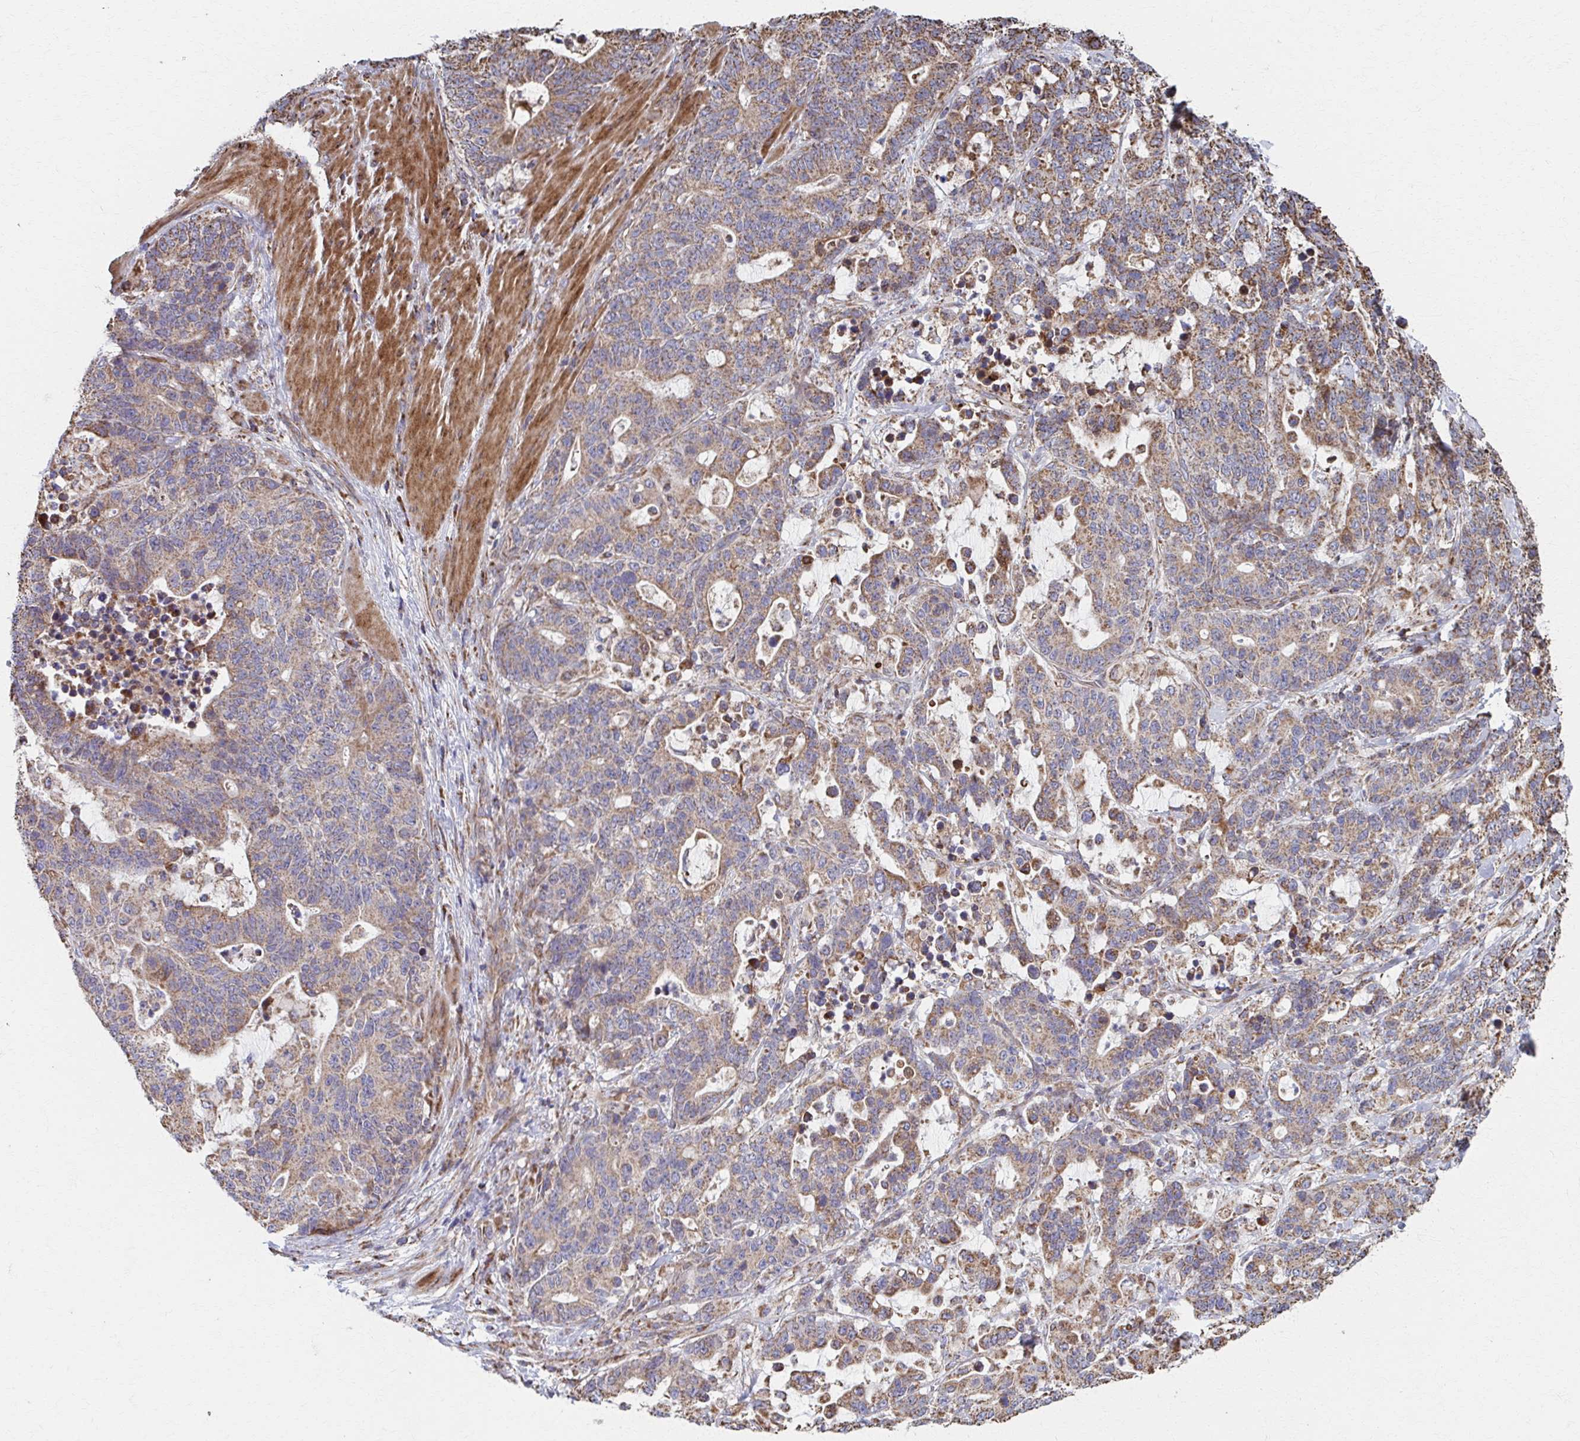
{"staining": {"intensity": "moderate", "quantity": ">75%", "location": "cytoplasmic/membranous"}, "tissue": "stomach cancer", "cell_type": "Tumor cells", "image_type": "cancer", "snomed": [{"axis": "morphology", "description": "Normal tissue, NOS"}, {"axis": "morphology", "description": "Adenocarcinoma, NOS"}, {"axis": "topography", "description": "Stomach"}], "caption": "An immunohistochemistry image of neoplastic tissue is shown. Protein staining in brown shows moderate cytoplasmic/membranous positivity in stomach adenocarcinoma within tumor cells. (IHC, brightfield microscopy, high magnification).", "gene": "SAT1", "patient": {"sex": "female", "age": 64}}